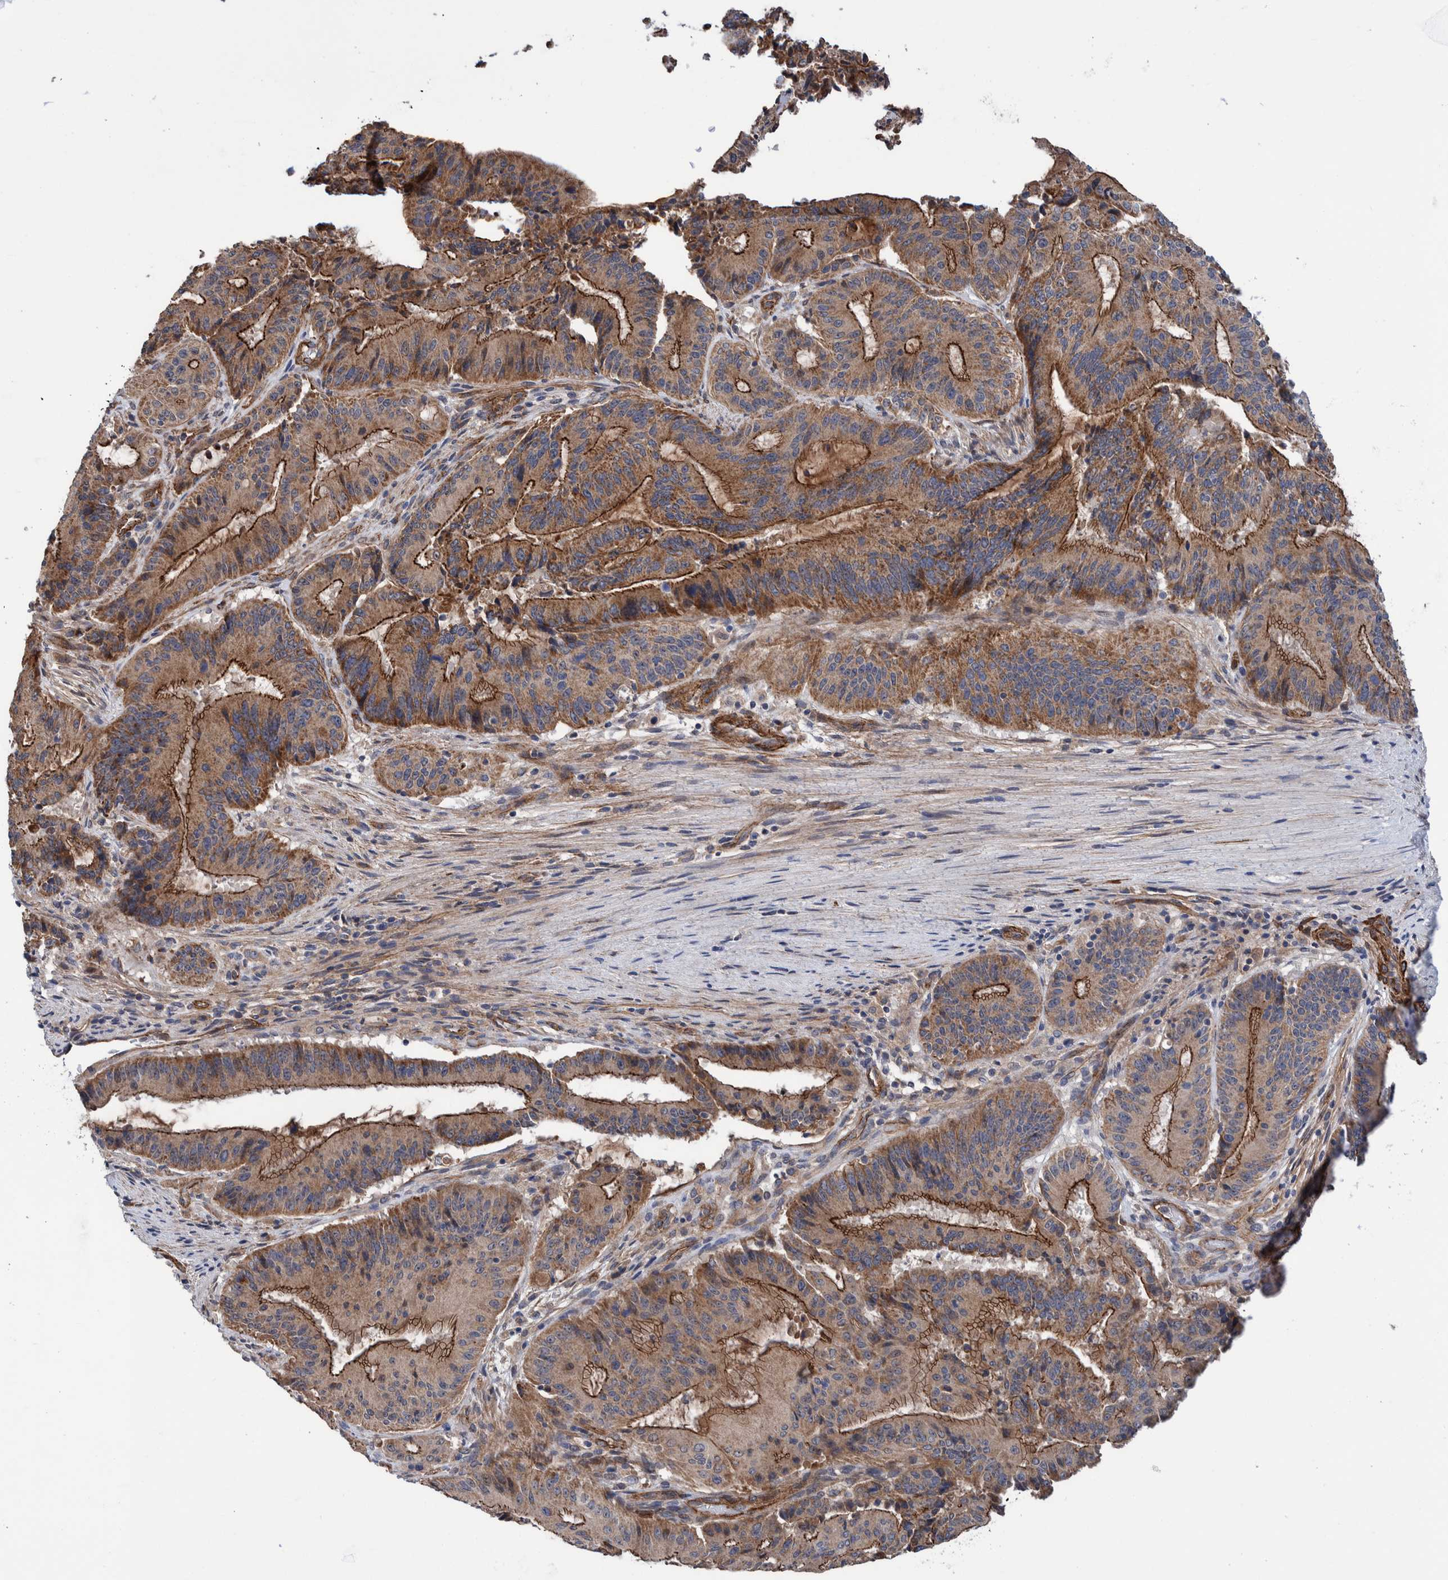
{"staining": {"intensity": "strong", "quantity": "25%-75%", "location": "cytoplasmic/membranous"}, "tissue": "liver cancer", "cell_type": "Tumor cells", "image_type": "cancer", "snomed": [{"axis": "morphology", "description": "Normal tissue, NOS"}, {"axis": "morphology", "description": "Cholangiocarcinoma"}, {"axis": "topography", "description": "Liver"}, {"axis": "topography", "description": "Peripheral nerve tissue"}], "caption": "Liver cancer tissue demonstrates strong cytoplasmic/membranous expression in about 25%-75% of tumor cells Using DAB (brown) and hematoxylin (blue) stains, captured at high magnification using brightfield microscopy.", "gene": "SLC25A10", "patient": {"sex": "female", "age": 73}}